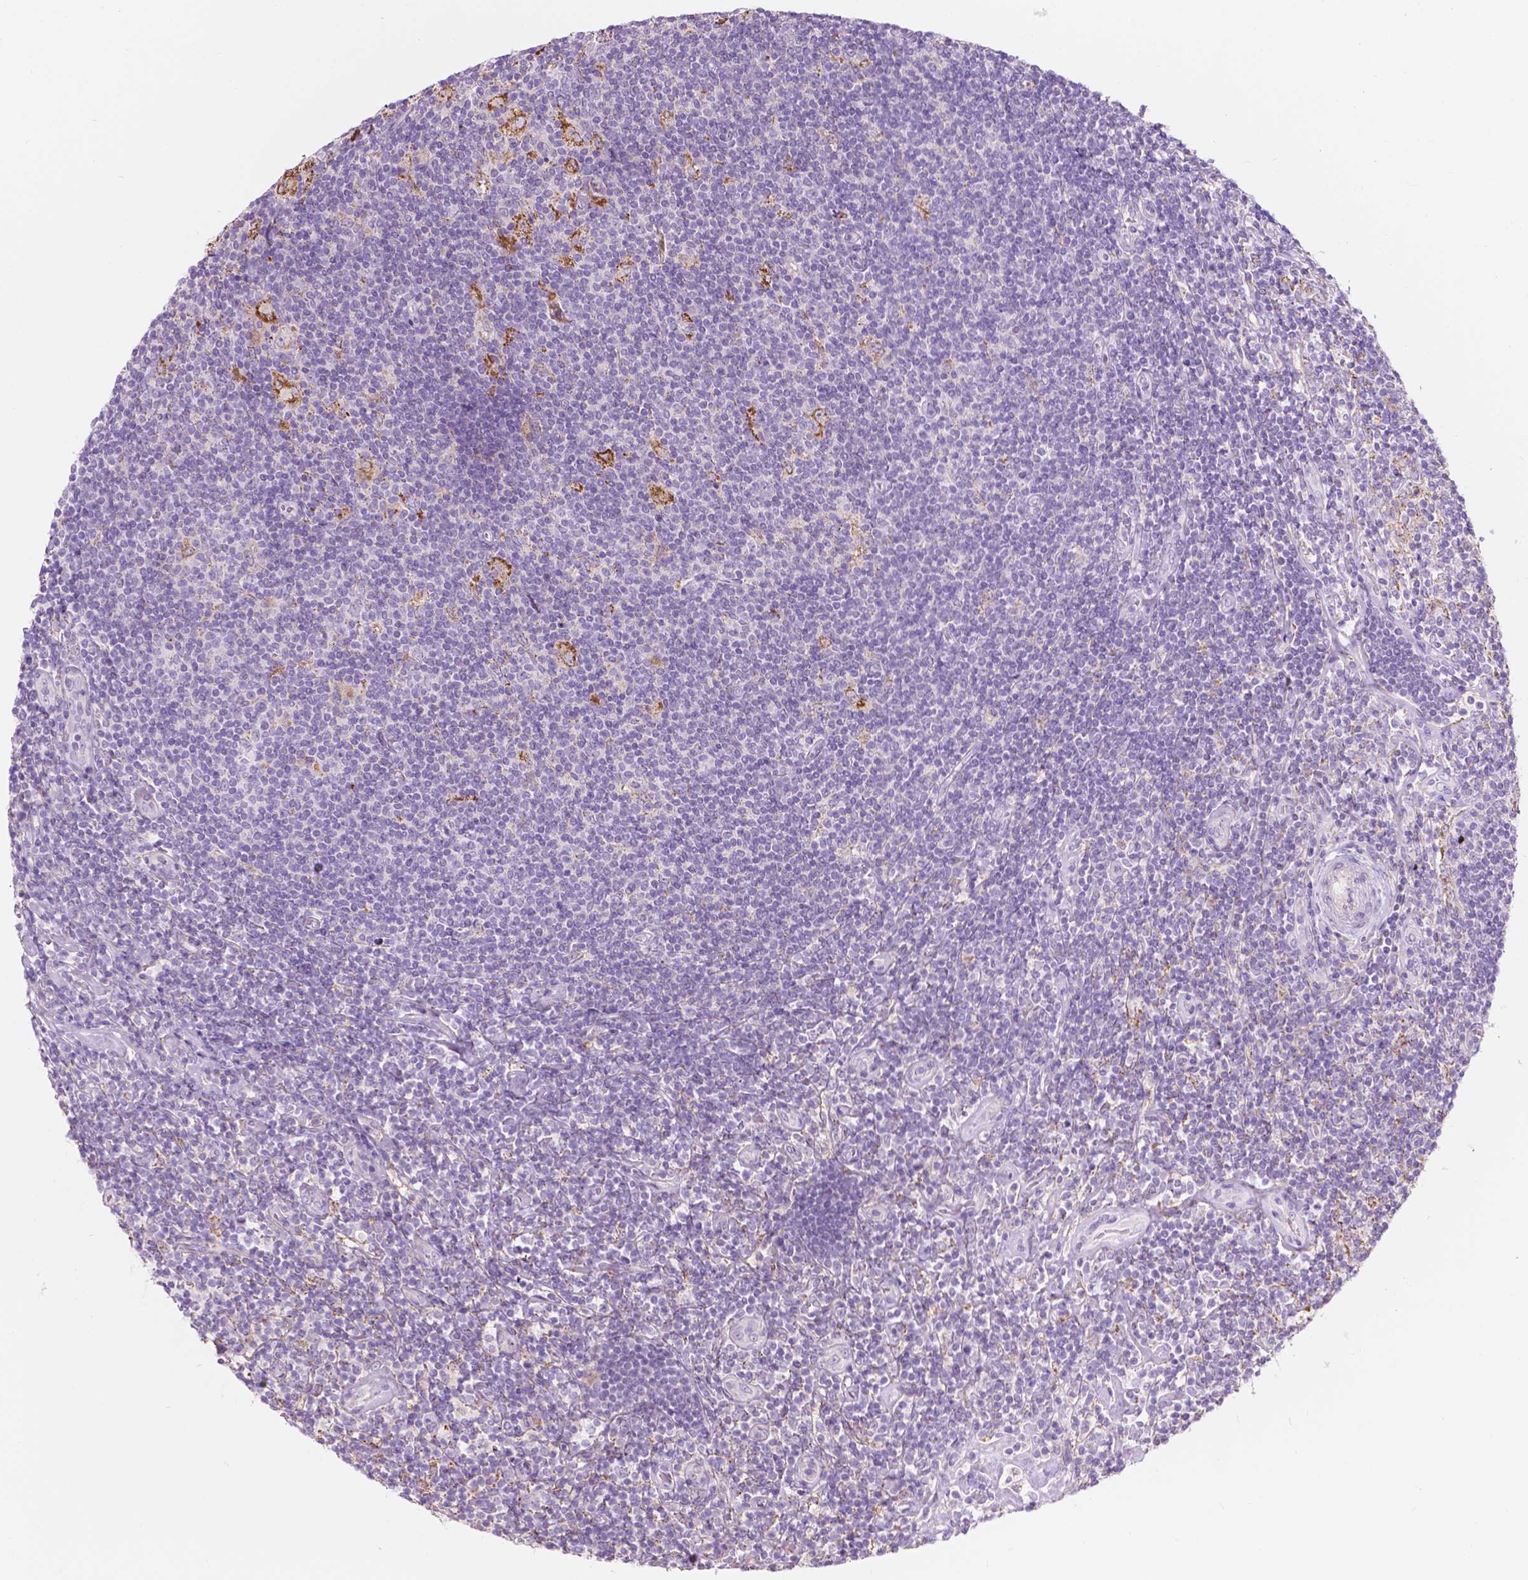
{"staining": {"intensity": "moderate", "quantity": "<25%", "location": "cytoplasmic/membranous"}, "tissue": "lymphoma", "cell_type": "Tumor cells", "image_type": "cancer", "snomed": [{"axis": "morphology", "description": "Hodgkin's disease, NOS"}, {"axis": "topography", "description": "Lymph node"}], "caption": "Protein analysis of lymphoma tissue demonstrates moderate cytoplasmic/membranous staining in approximately <25% of tumor cells. (Stains: DAB (3,3'-diaminobenzidine) in brown, nuclei in blue, Microscopy: brightfield microscopy at high magnification).", "gene": "NOS1AP", "patient": {"sex": "male", "age": 40}}